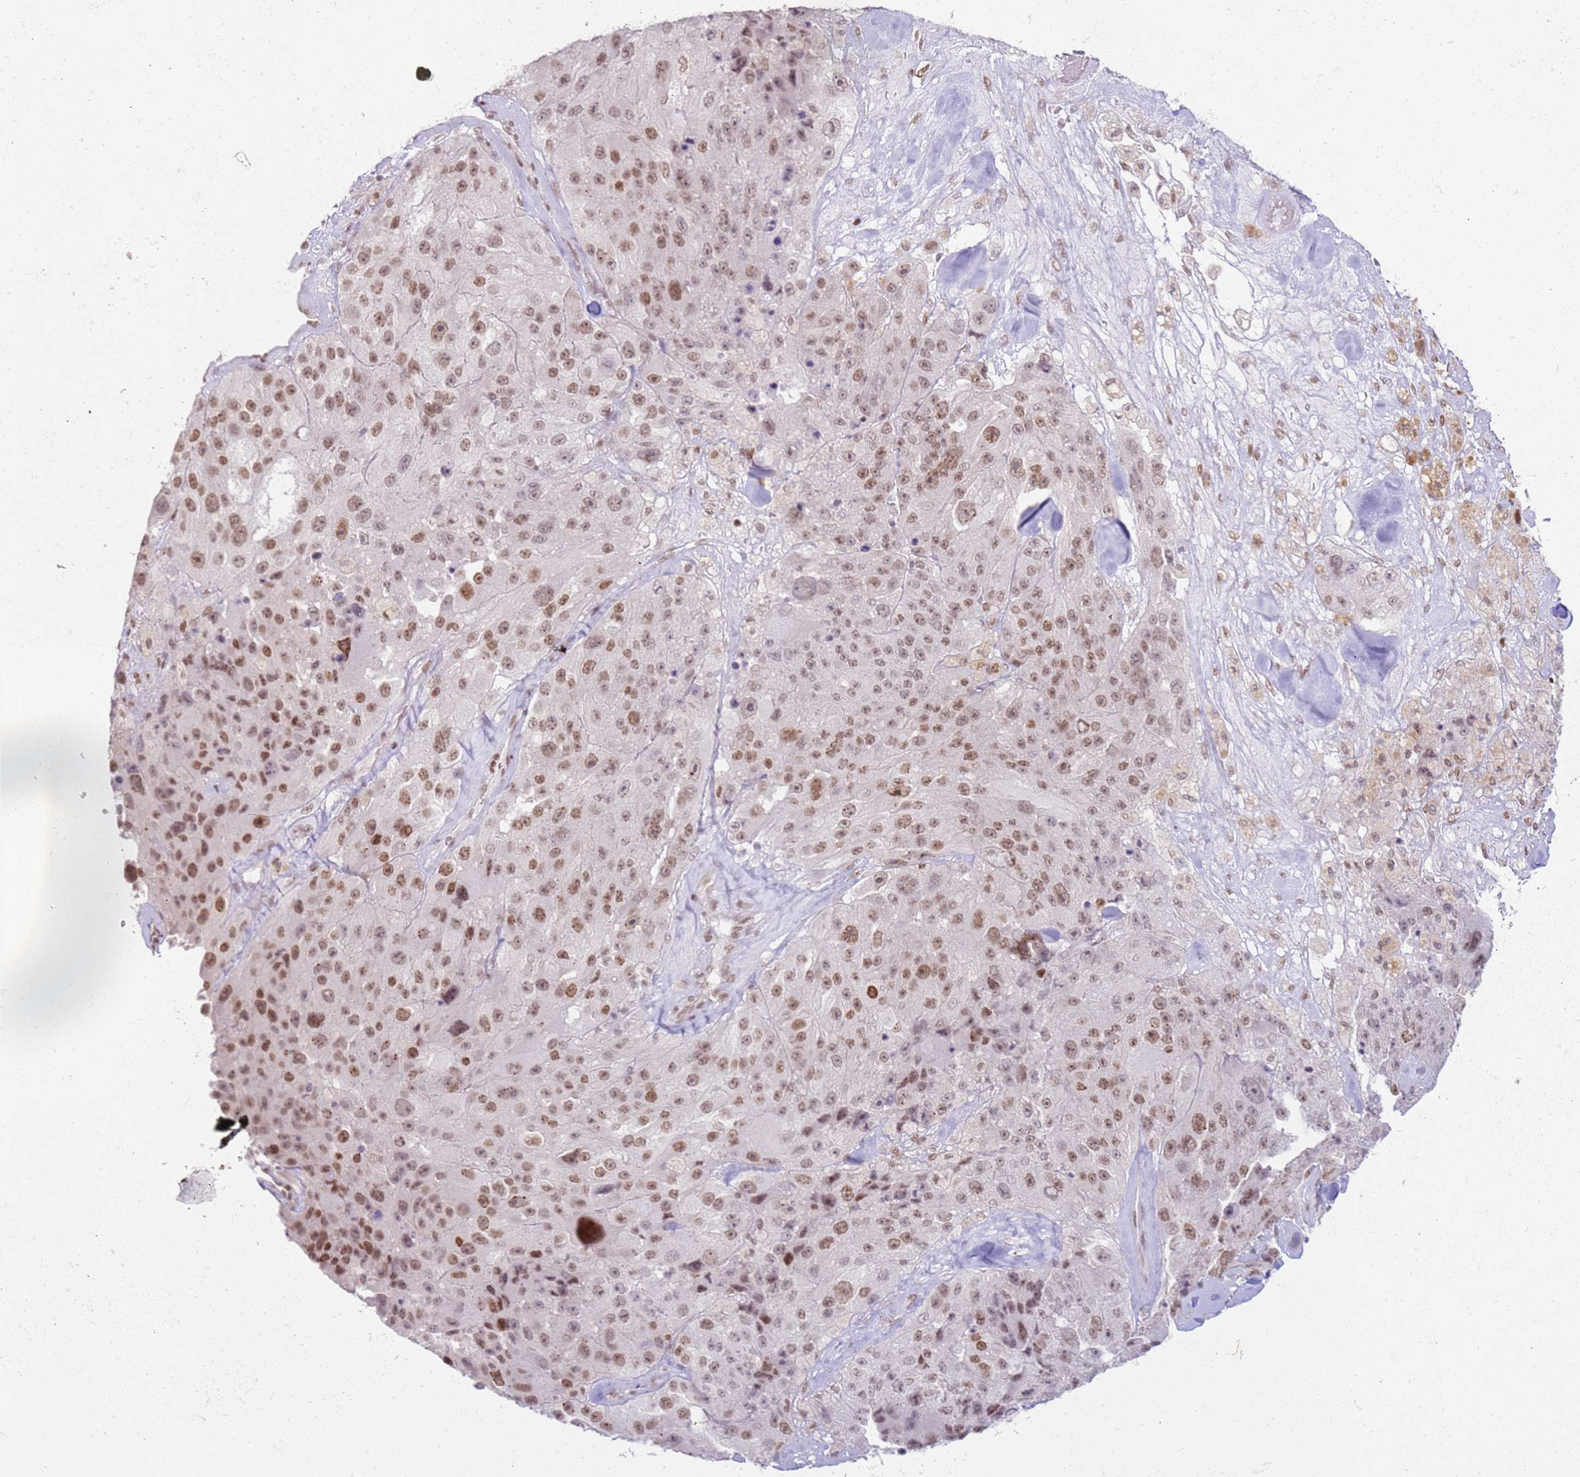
{"staining": {"intensity": "moderate", "quantity": ">75%", "location": "nuclear"}, "tissue": "melanoma", "cell_type": "Tumor cells", "image_type": "cancer", "snomed": [{"axis": "morphology", "description": "Malignant melanoma, Metastatic site"}, {"axis": "topography", "description": "Lymph node"}], "caption": "This image exhibits IHC staining of melanoma, with medium moderate nuclear staining in about >75% of tumor cells.", "gene": "PHC2", "patient": {"sex": "male", "age": 62}}